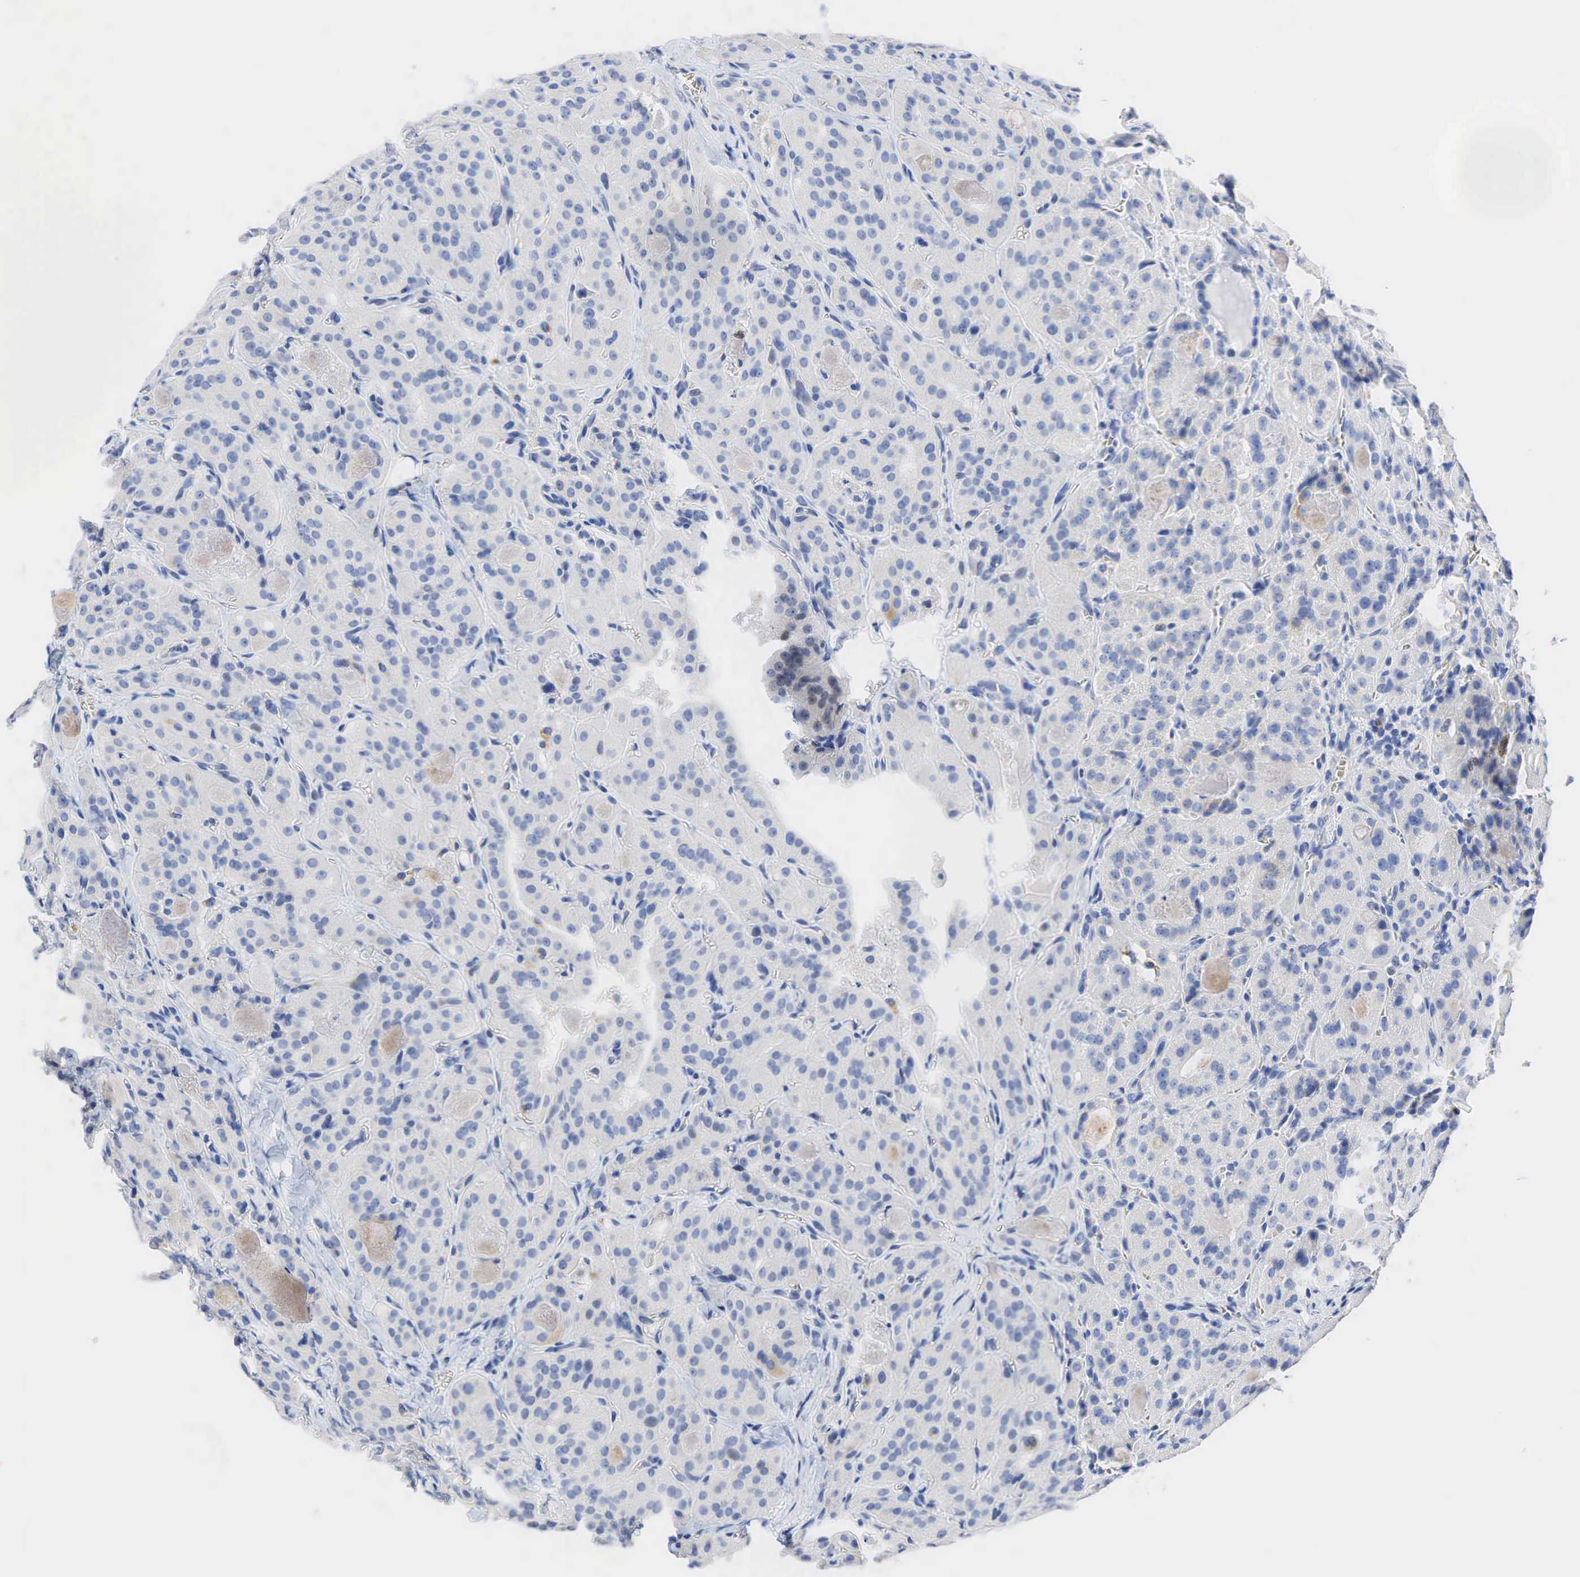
{"staining": {"intensity": "weak", "quantity": "<25%", "location": "cytoplasmic/membranous"}, "tissue": "thyroid cancer", "cell_type": "Tumor cells", "image_type": "cancer", "snomed": [{"axis": "morphology", "description": "Carcinoma, NOS"}, {"axis": "topography", "description": "Thyroid gland"}], "caption": "Micrograph shows no significant protein staining in tumor cells of thyroid cancer (carcinoma). (DAB immunohistochemistry visualized using brightfield microscopy, high magnification).", "gene": "SYP", "patient": {"sex": "male", "age": 76}}